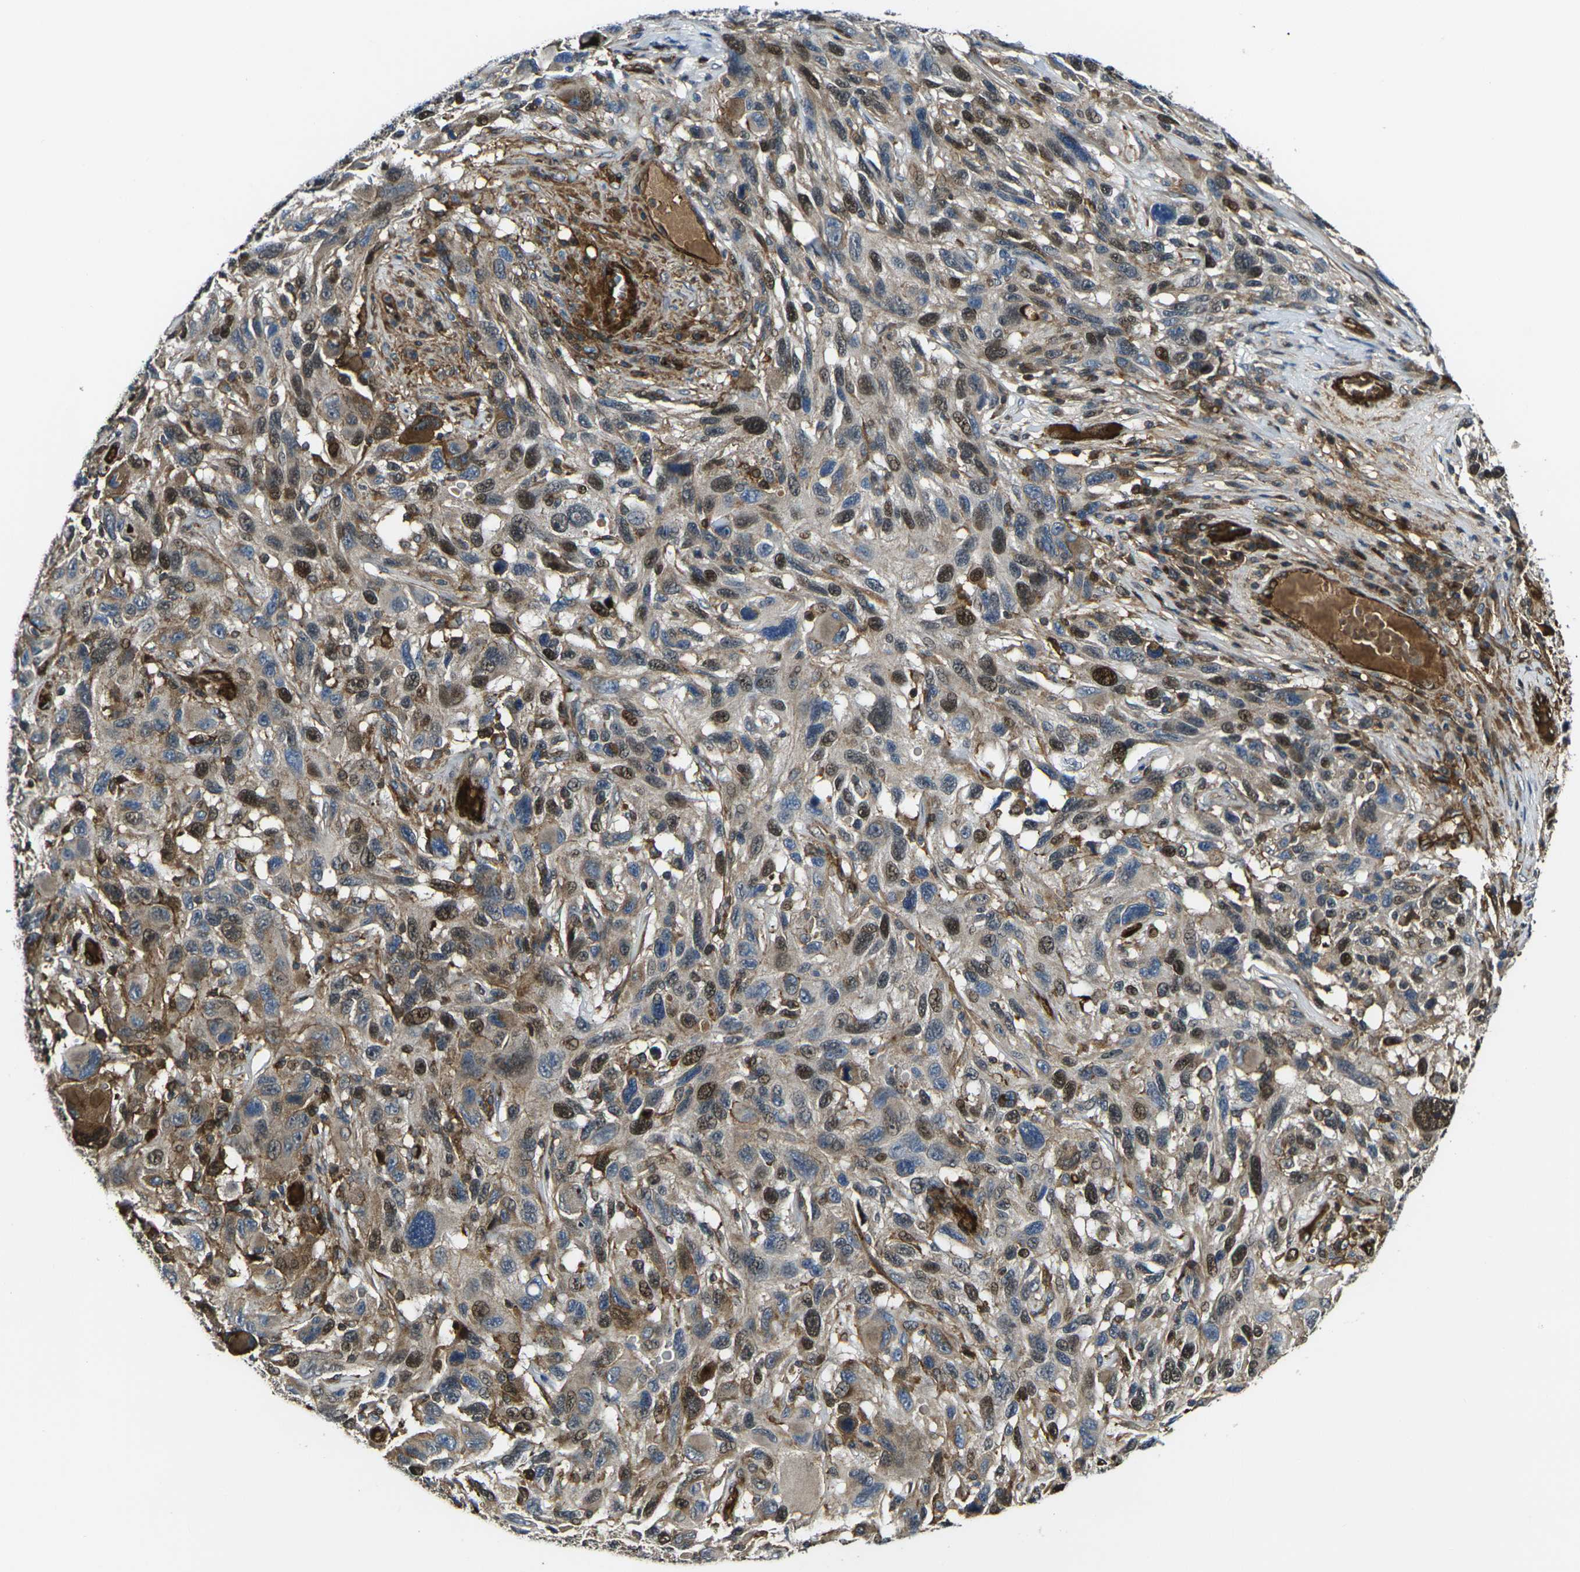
{"staining": {"intensity": "moderate", "quantity": ">75%", "location": "cytoplasmic/membranous,nuclear"}, "tissue": "melanoma", "cell_type": "Tumor cells", "image_type": "cancer", "snomed": [{"axis": "morphology", "description": "Malignant melanoma, NOS"}, {"axis": "topography", "description": "Skin"}], "caption": "Immunohistochemistry (IHC) (DAB) staining of human malignant melanoma displays moderate cytoplasmic/membranous and nuclear protein positivity in approximately >75% of tumor cells.", "gene": "ECE1", "patient": {"sex": "male", "age": 53}}